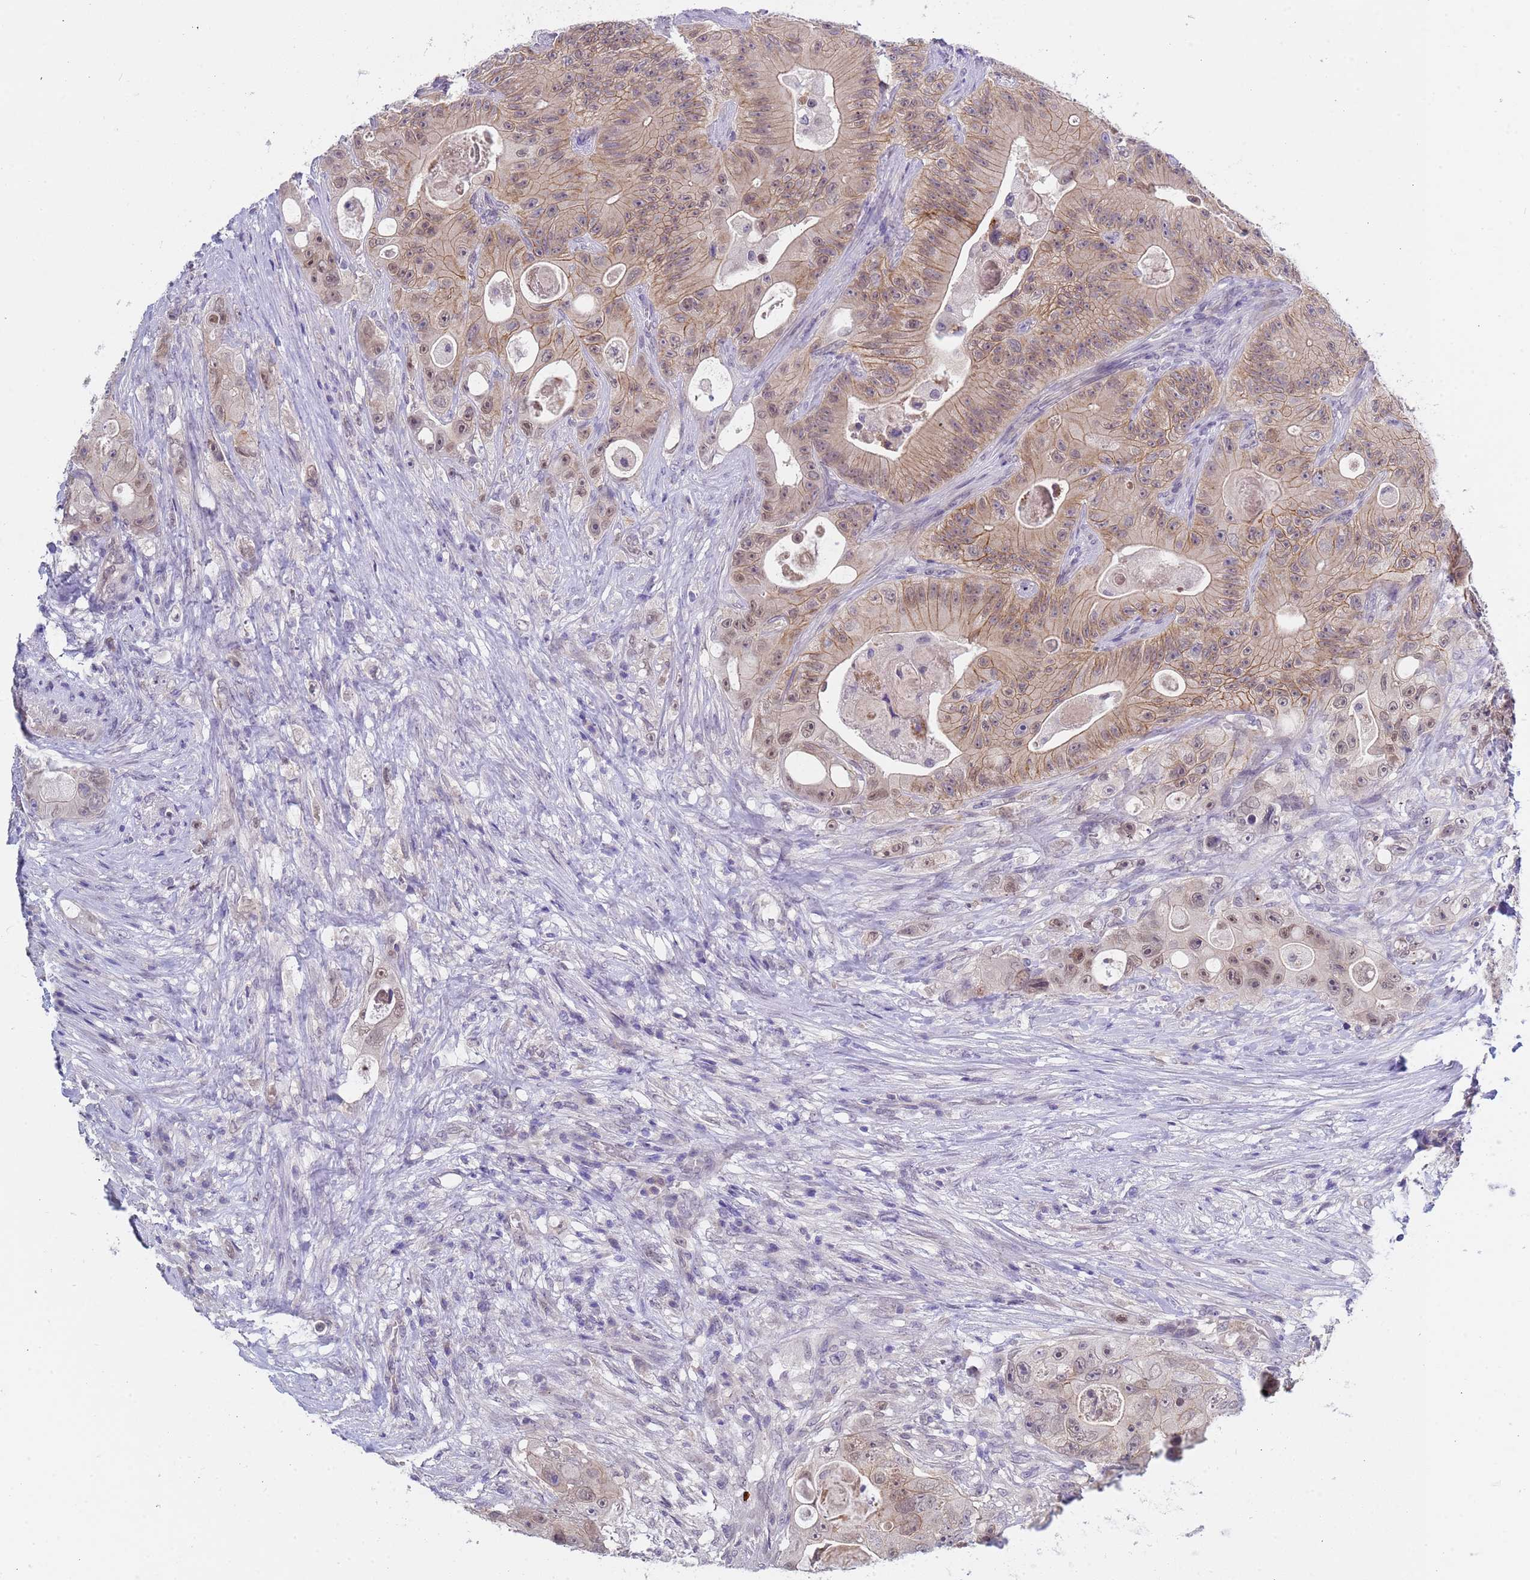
{"staining": {"intensity": "moderate", "quantity": ">75%", "location": "cytoplasmic/membranous"}, "tissue": "colorectal cancer", "cell_type": "Tumor cells", "image_type": "cancer", "snomed": [{"axis": "morphology", "description": "Adenocarcinoma, NOS"}, {"axis": "topography", "description": "Colon"}], "caption": "Human adenocarcinoma (colorectal) stained with a brown dye displays moderate cytoplasmic/membranous positive staining in about >75% of tumor cells.", "gene": "TRMT10A", "patient": {"sex": "female", "age": 46}}